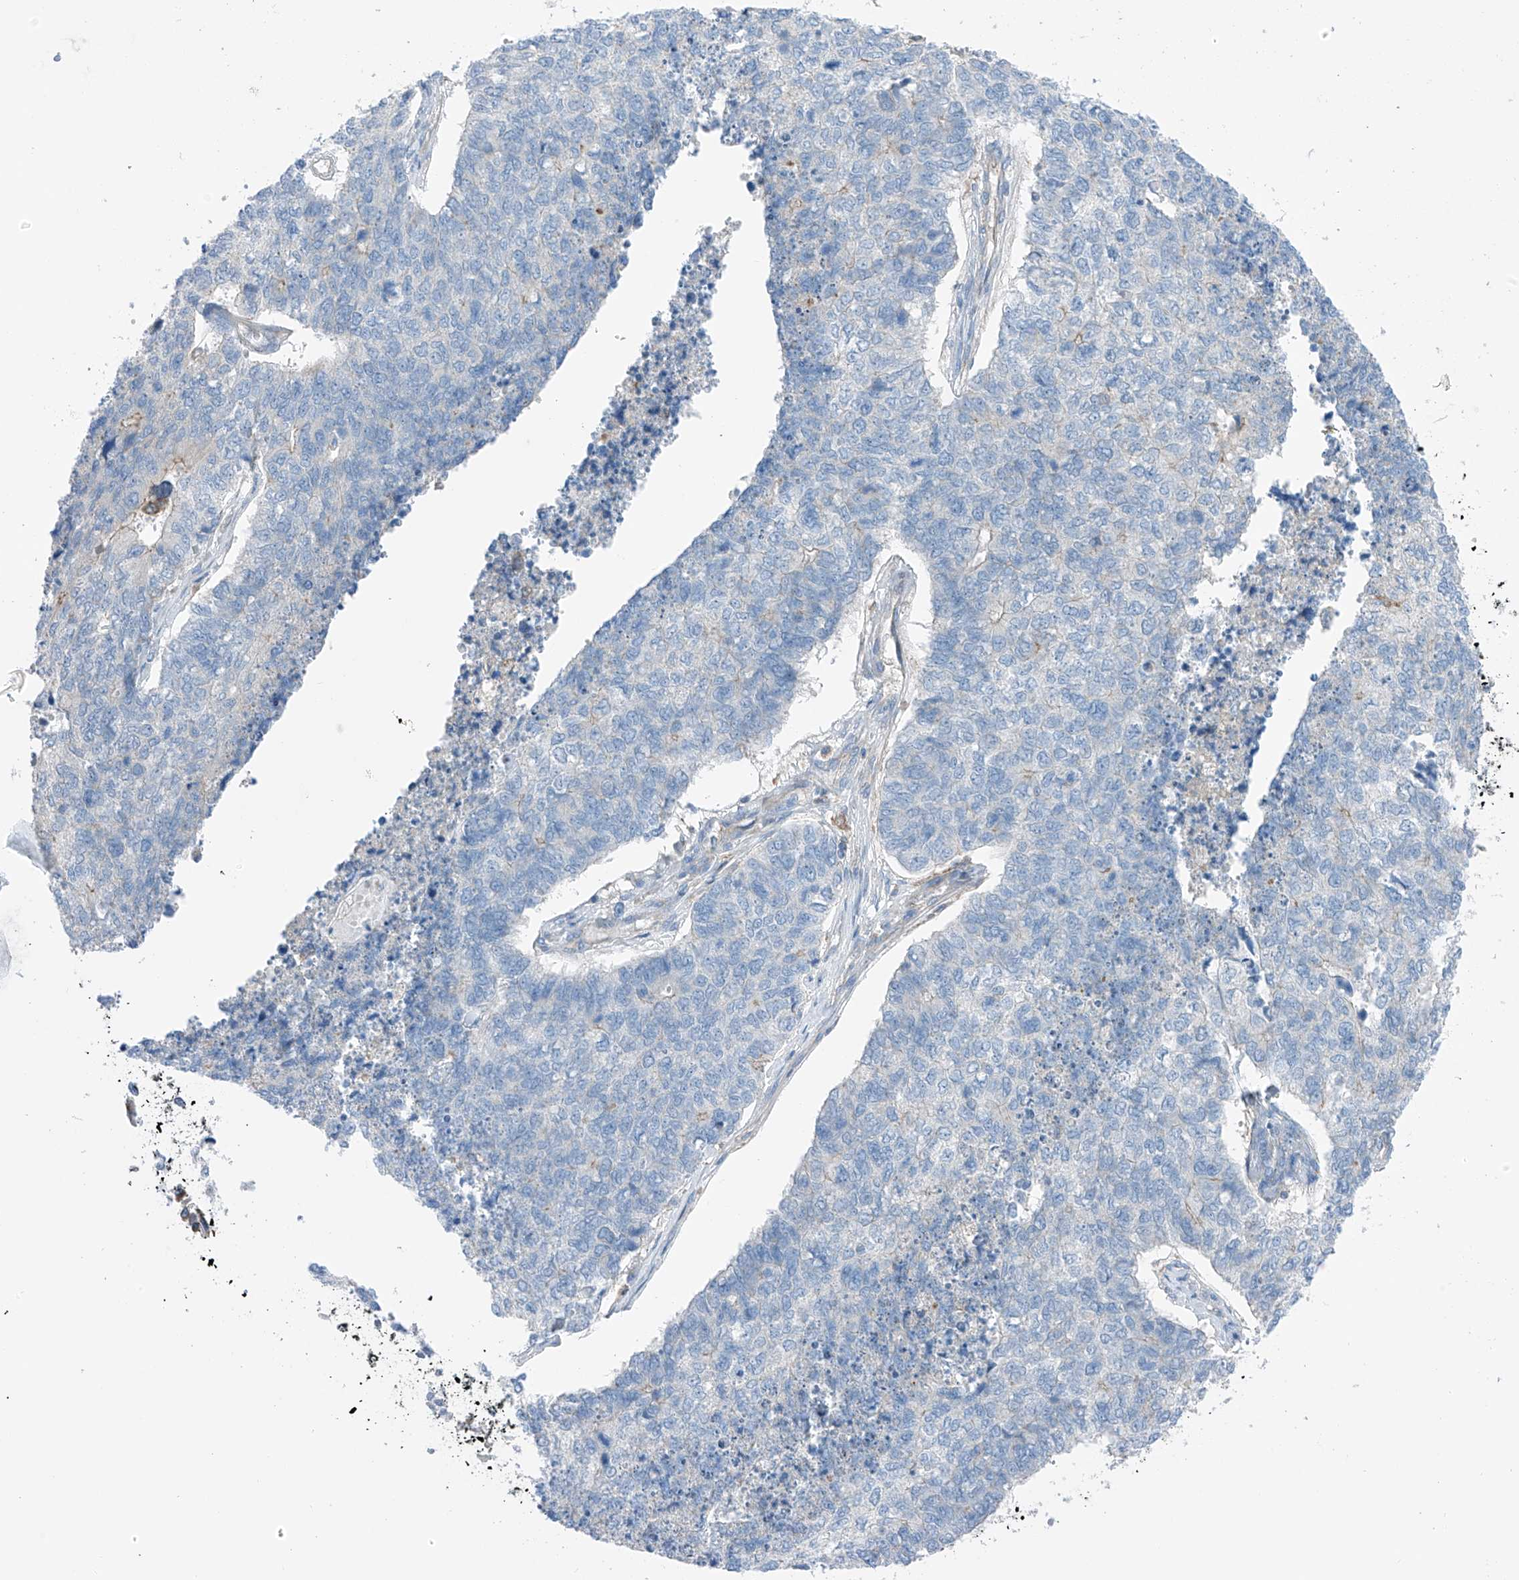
{"staining": {"intensity": "negative", "quantity": "none", "location": "none"}, "tissue": "cervical cancer", "cell_type": "Tumor cells", "image_type": "cancer", "snomed": [{"axis": "morphology", "description": "Squamous cell carcinoma, NOS"}, {"axis": "topography", "description": "Cervix"}], "caption": "The IHC image has no significant positivity in tumor cells of cervical cancer tissue.", "gene": "NALCN", "patient": {"sex": "female", "age": 63}}